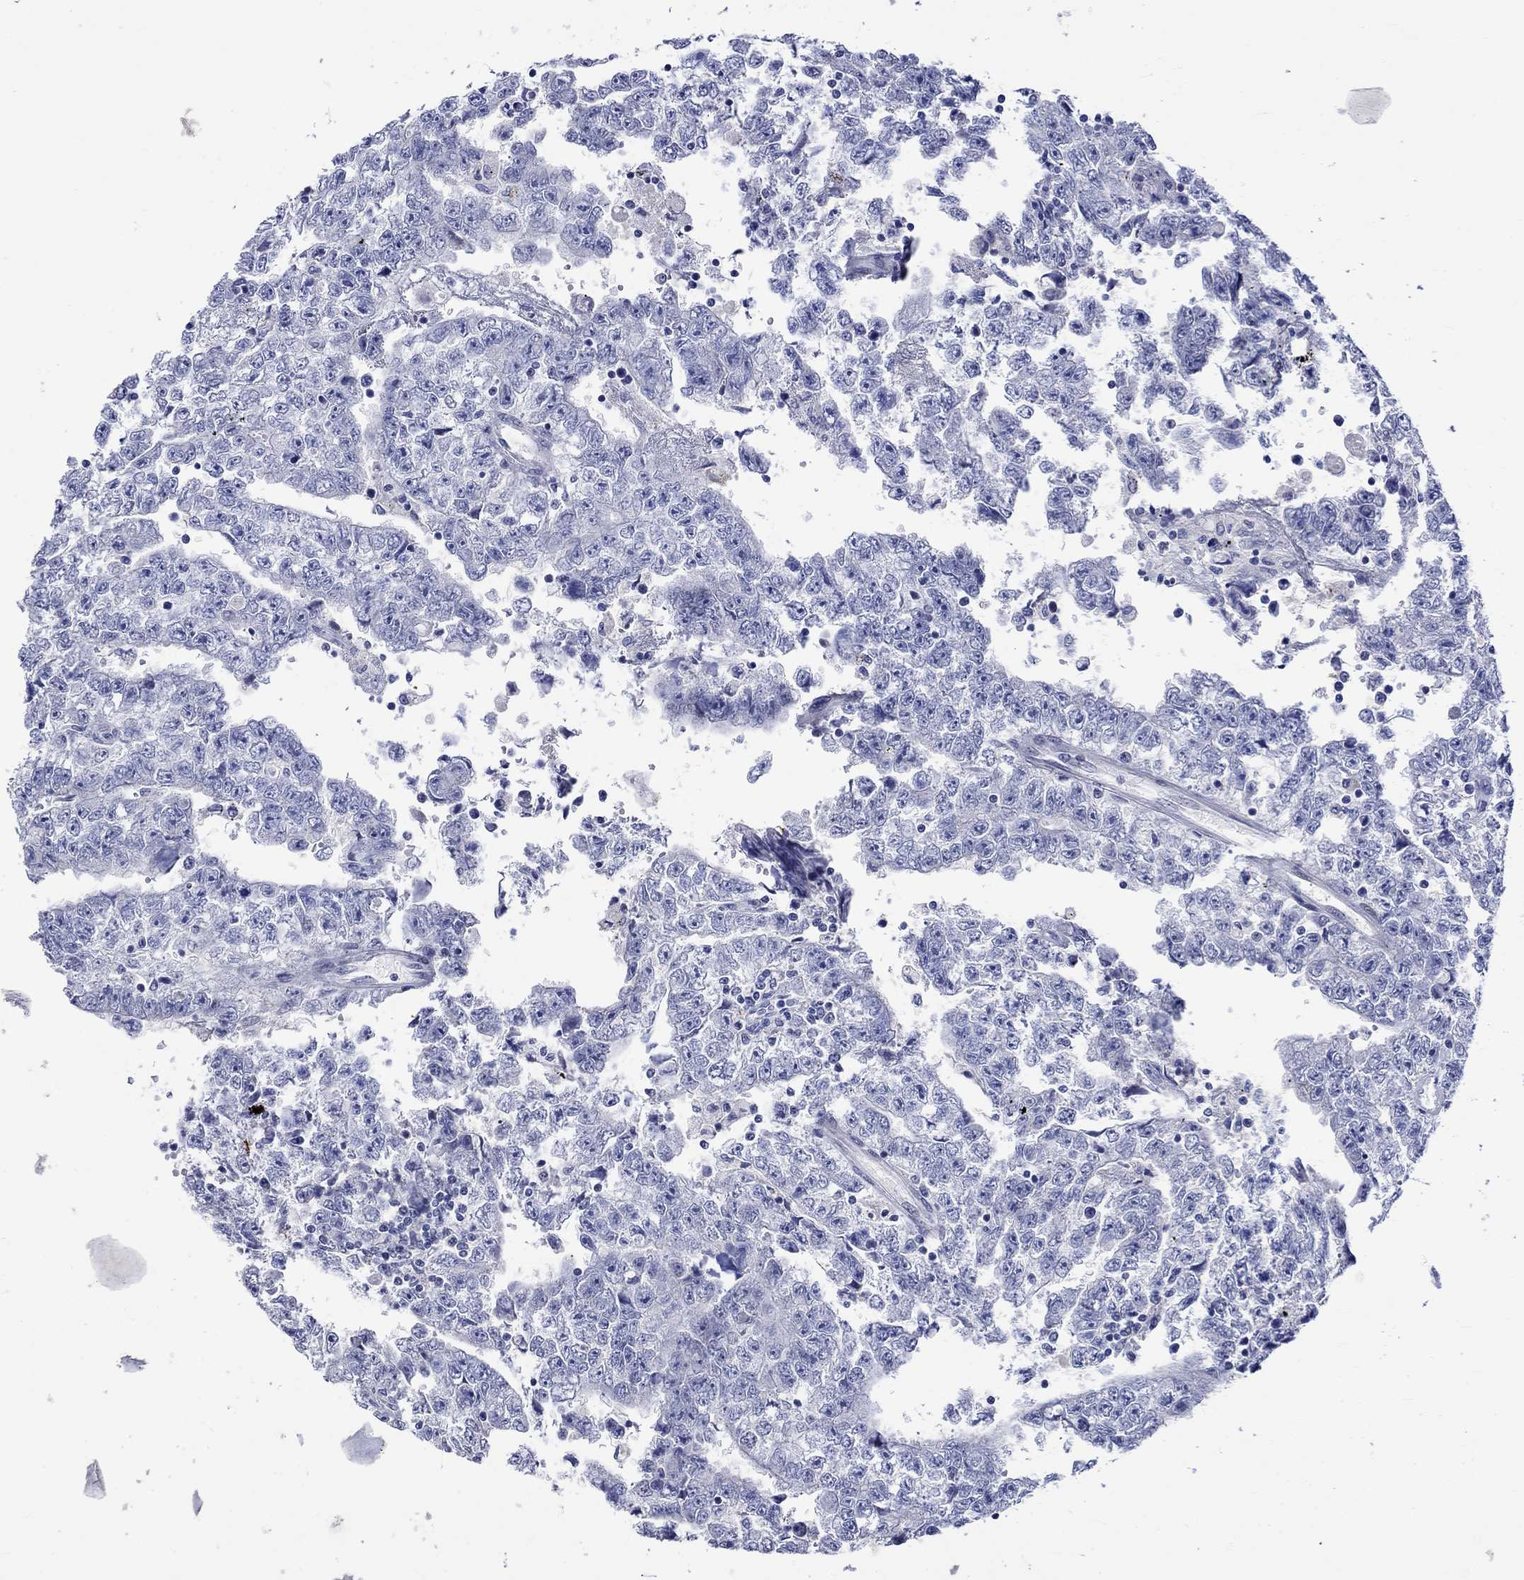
{"staining": {"intensity": "negative", "quantity": "none", "location": "none"}, "tissue": "testis cancer", "cell_type": "Tumor cells", "image_type": "cancer", "snomed": [{"axis": "morphology", "description": "Carcinoma, Embryonal, NOS"}, {"axis": "topography", "description": "Testis"}], "caption": "Immunohistochemistry (IHC) of human testis cancer (embryonal carcinoma) displays no staining in tumor cells.", "gene": "CRYAB", "patient": {"sex": "male", "age": 25}}